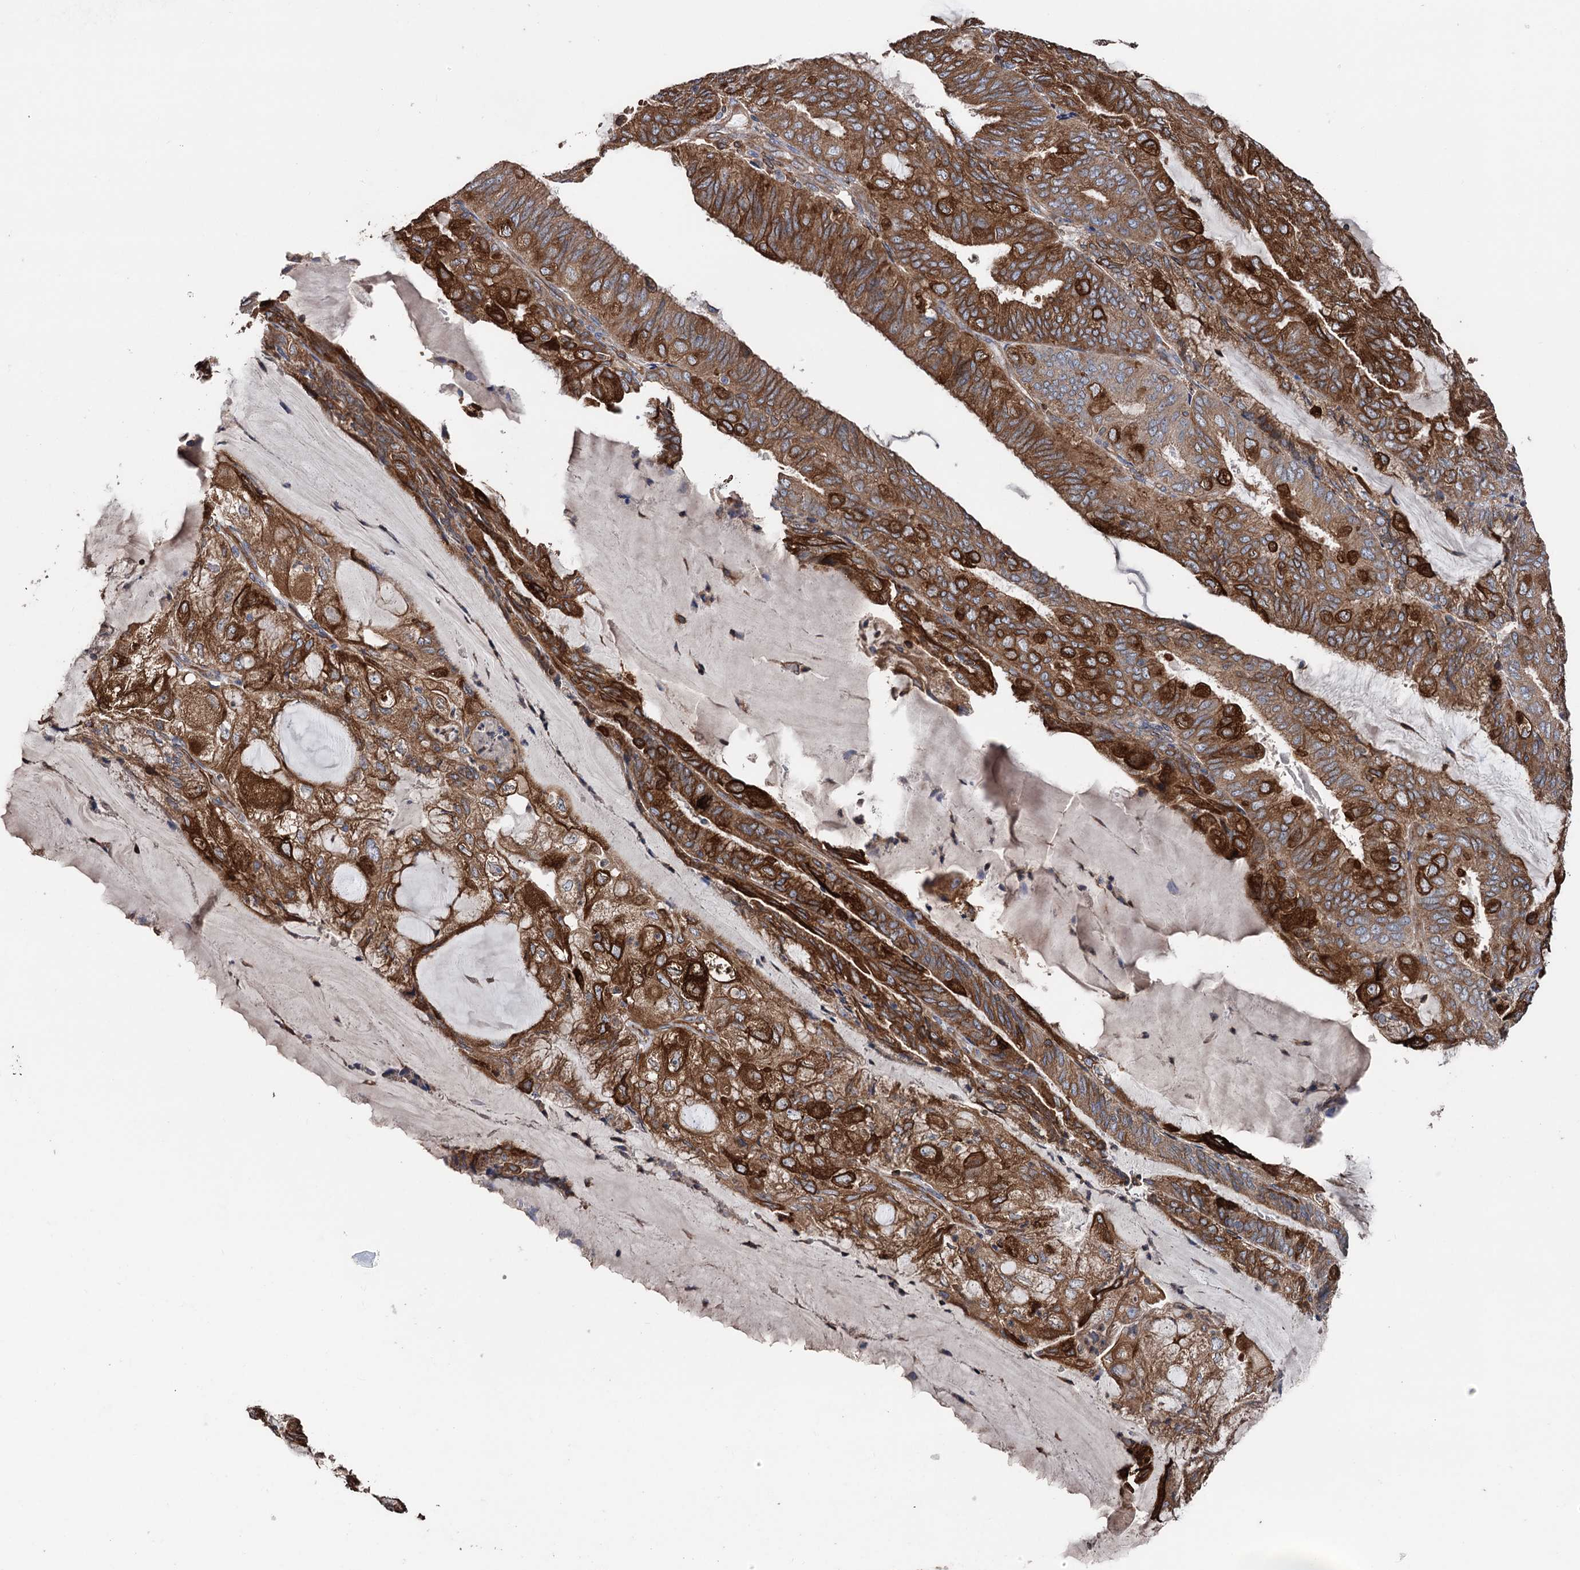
{"staining": {"intensity": "strong", "quantity": ">75%", "location": "cytoplasmic/membranous"}, "tissue": "endometrial cancer", "cell_type": "Tumor cells", "image_type": "cancer", "snomed": [{"axis": "morphology", "description": "Adenocarcinoma, NOS"}, {"axis": "topography", "description": "Endometrium"}], "caption": "DAB immunohistochemical staining of human adenocarcinoma (endometrial) reveals strong cytoplasmic/membranous protein positivity in about >75% of tumor cells.", "gene": "STING1", "patient": {"sex": "female", "age": 81}}